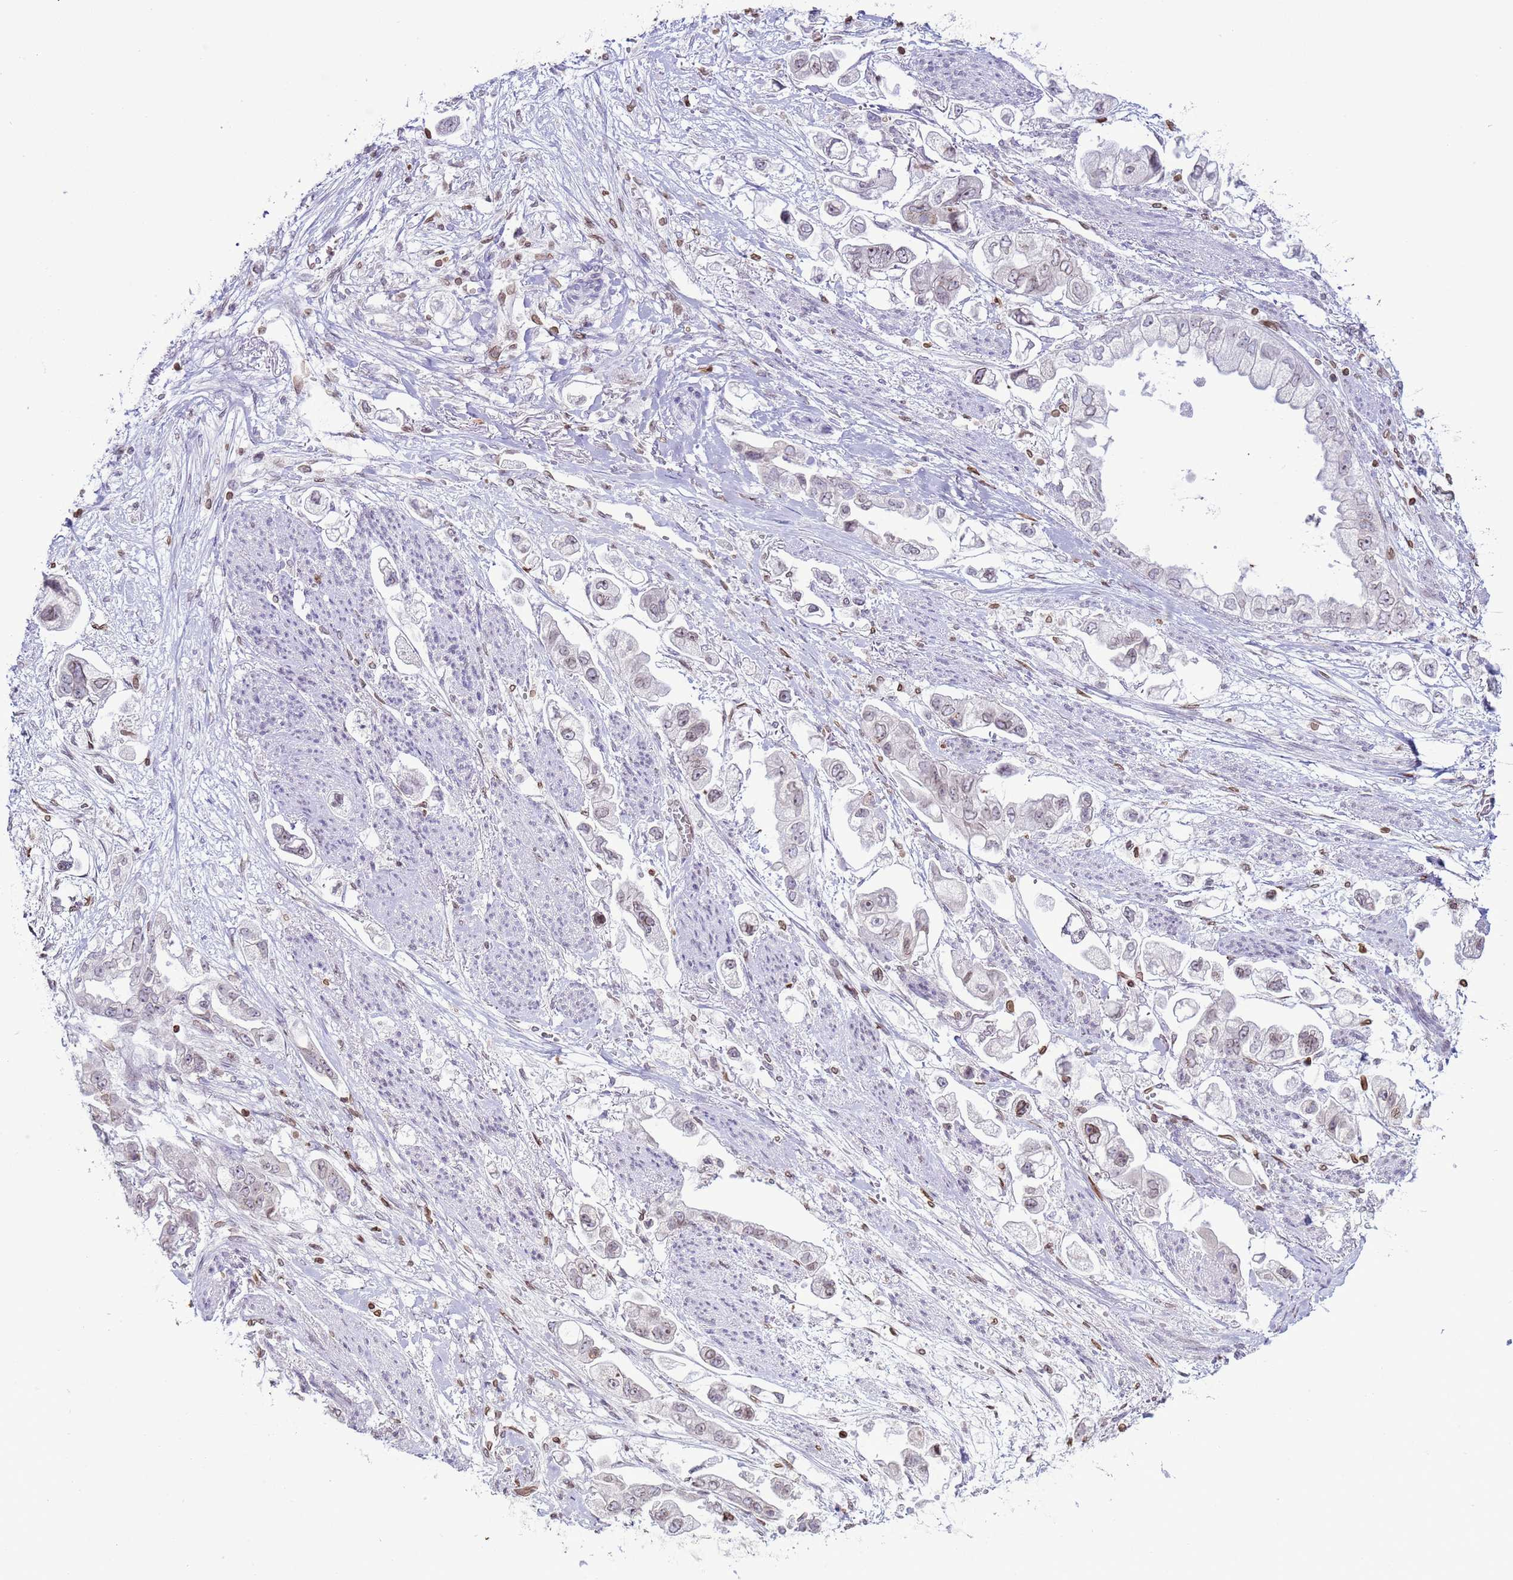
{"staining": {"intensity": "negative", "quantity": "none", "location": "none"}, "tissue": "stomach cancer", "cell_type": "Tumor cells", "image_type": "cancer", "snomed": [{"axis": "morphology", "description": "Adenocarcinoma, NOS"}, {"axis": "topography", "description": "Stomach"}], "caption": "High magnification brightfield microscopy of stomach cancer (adenocarcinoma) stained with DAB (brown) and counterstained with hematoxylin (blue): tumor cells show no significant expression.", "gene": "DHX37", "patient": {"sex": "male", "age": 62}}